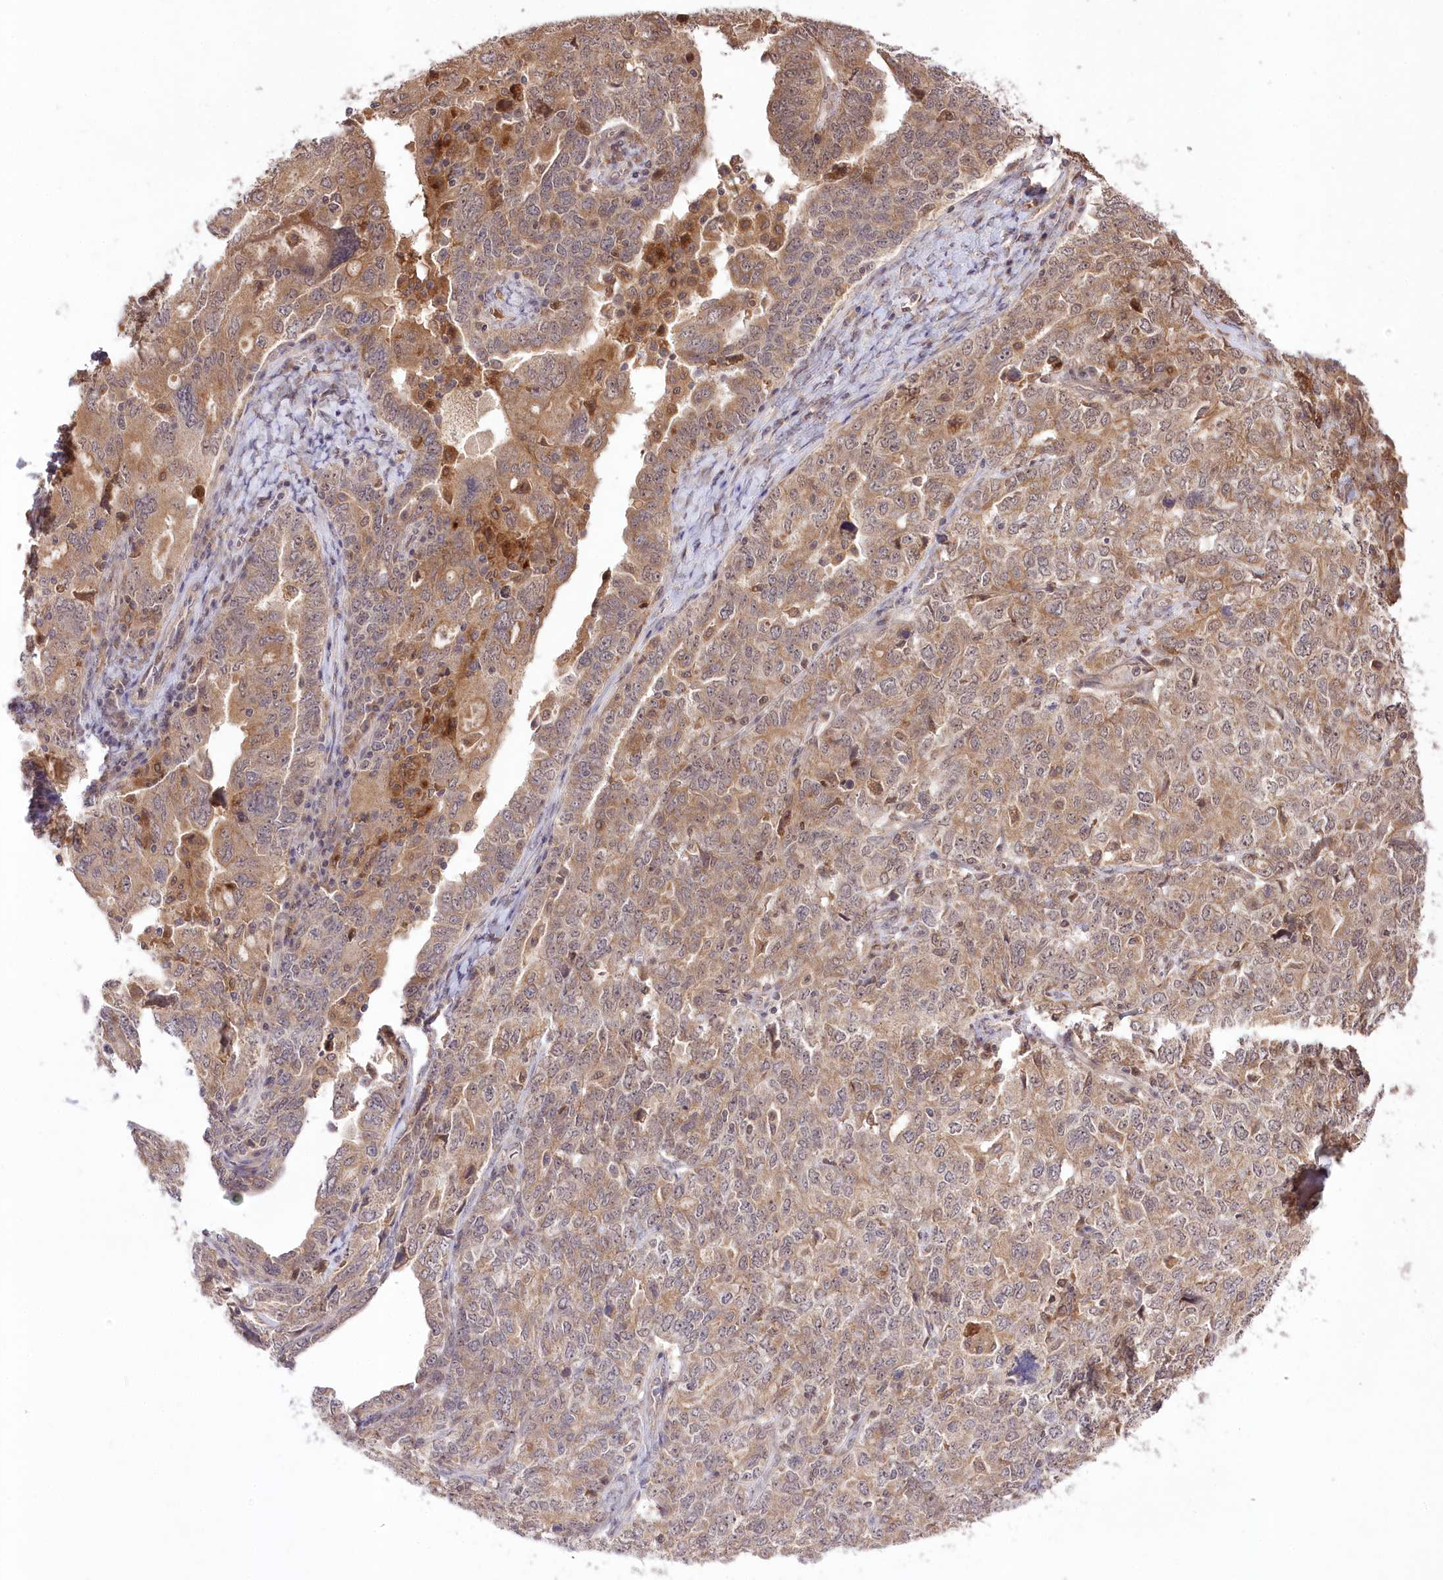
{"staining": {"intensity": "moderate", "quantity": ">75%", "location": "cytoplasmic/membranous"}, "tissue": "ovarian cancer", "cell_type": "Tumor cells", "image_type": "cancer", "snomed": [{"axis": "morphology", "description": "Carcinoma, endometroid"}, {"axis": "topography", "description": "Ovary"}], "caption": "This photomicrograph shows immunohistochemistry staining of human ovarian cancer (endometroid carcinoma), with medium moderate cytoplasmic/membranous staining in about >75% of tumor cells.", "gene": "HELT", "patient": {"sex": "female", "age": 62}}